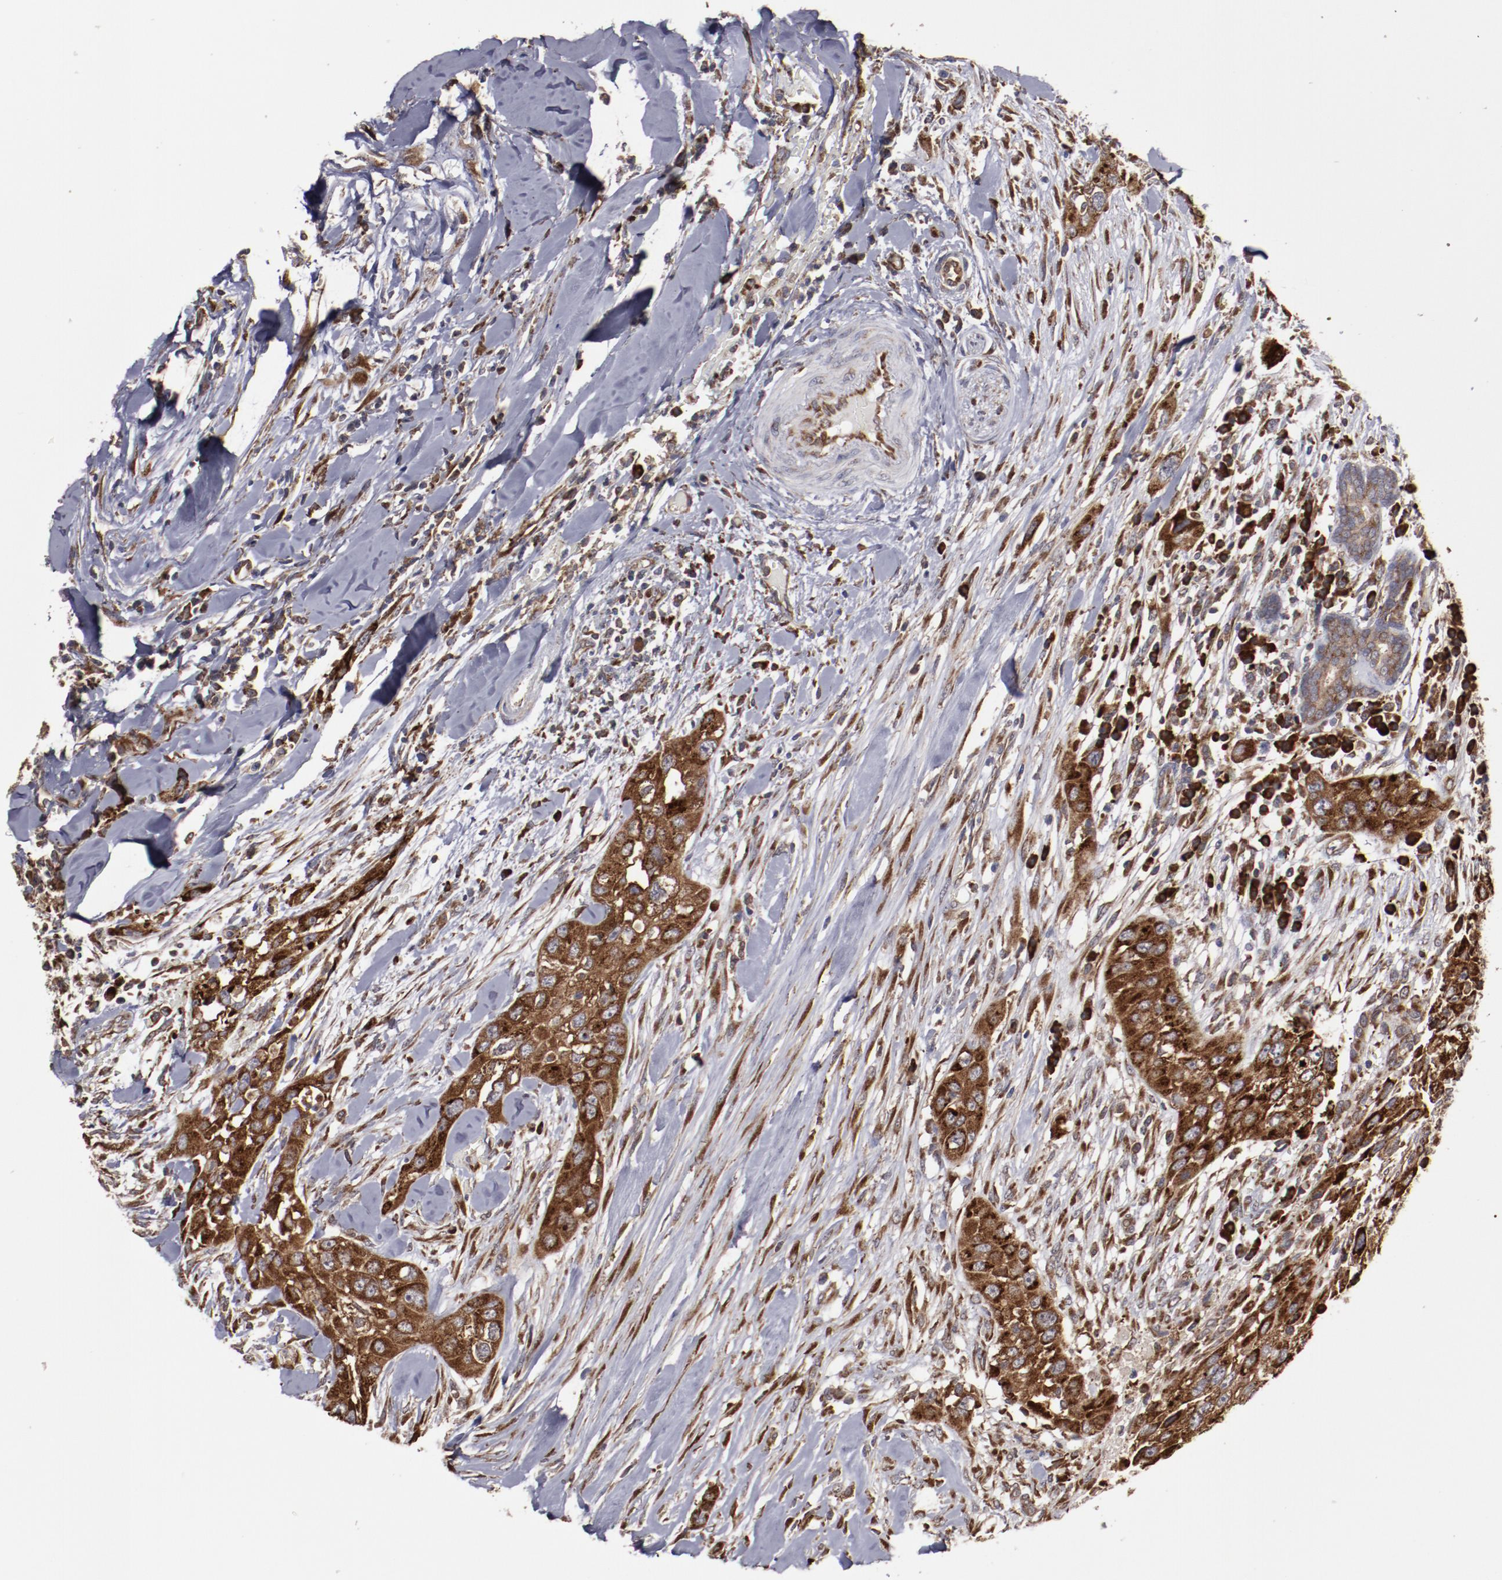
{"staining": {"intensity": "strong", "quantity": ">75%", "location": "cytoplasmic/membranous"}, "tissue": "head and neck cancer", "cell_type": "Tumor cells", "image_type": "cancer", "snomed": [{"axis": "morphology", "description": "Neoplasm, malignant, NOS"}, {"axis": "topography", "description": "Salivary gland"}, {"axis": "topography", "description": "Head-Neck"}], "caption": "Protein staining shows strong cytoplasmic/membranous positivity in approximately >75% of tumor cells in head and neck cancer.", "gene": "RPS4Y1", "patient": {"sex": "male", "age": 43}}